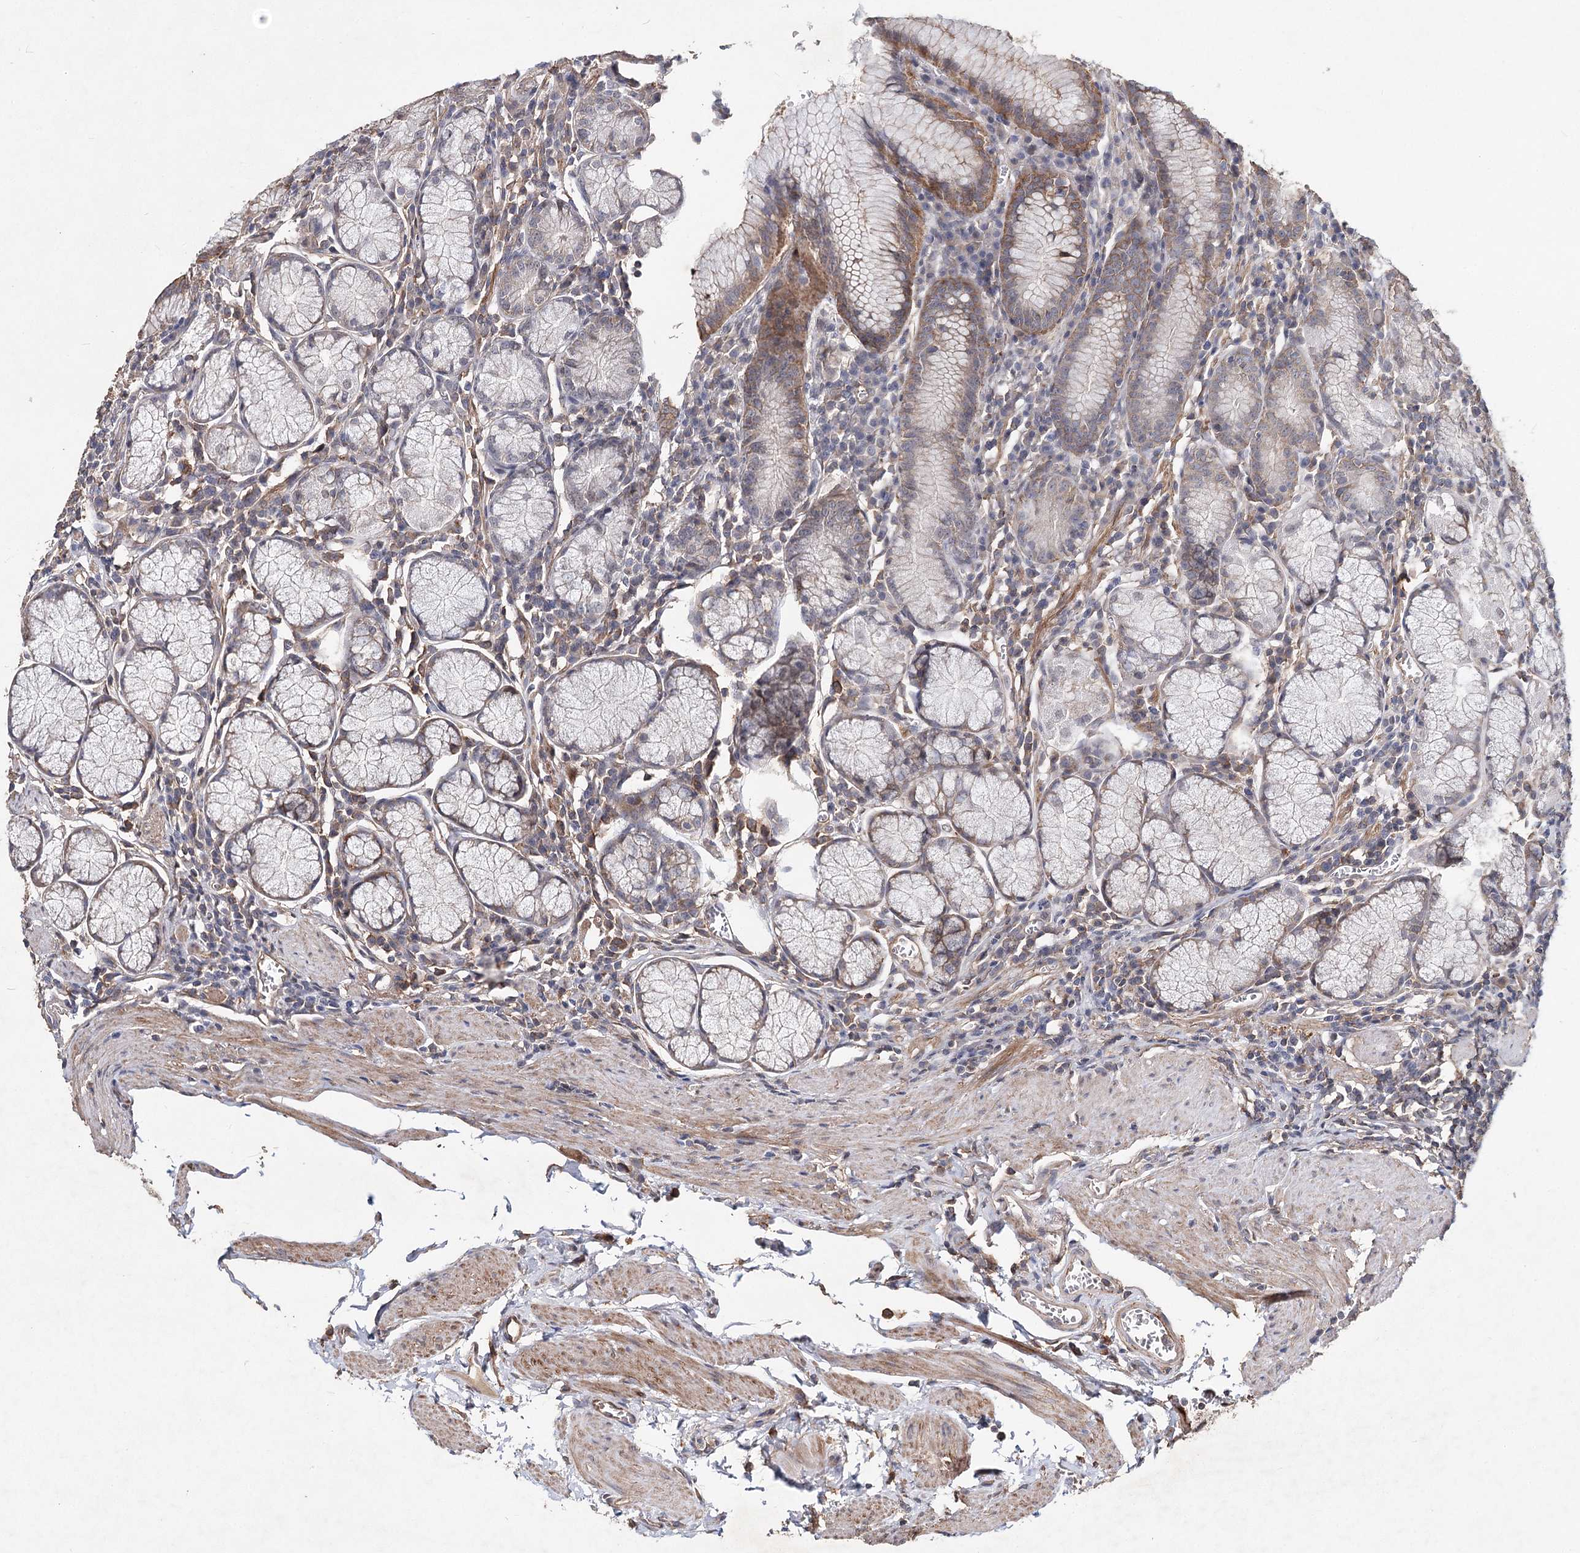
{"staining": {"intensity": "moderate", "quantity": "<25%", "location": "cytoplasmic/membranous"}, "tissue": "stomach", "cell_type": "Glandular cells", "image_type": "normal", "snomed": [{"axis": "morphology", "description": "Normal tissue, NOS"}, {"axis": "topography", "description": "Stomach"}], "caption": "Protein staining exhibits moderate cytoplasmic/membranous staining in approximately <25% of glandular cells in benign stomach.", "gene": "TMEM218", "patient": {"sex": "male", "age": 55}}